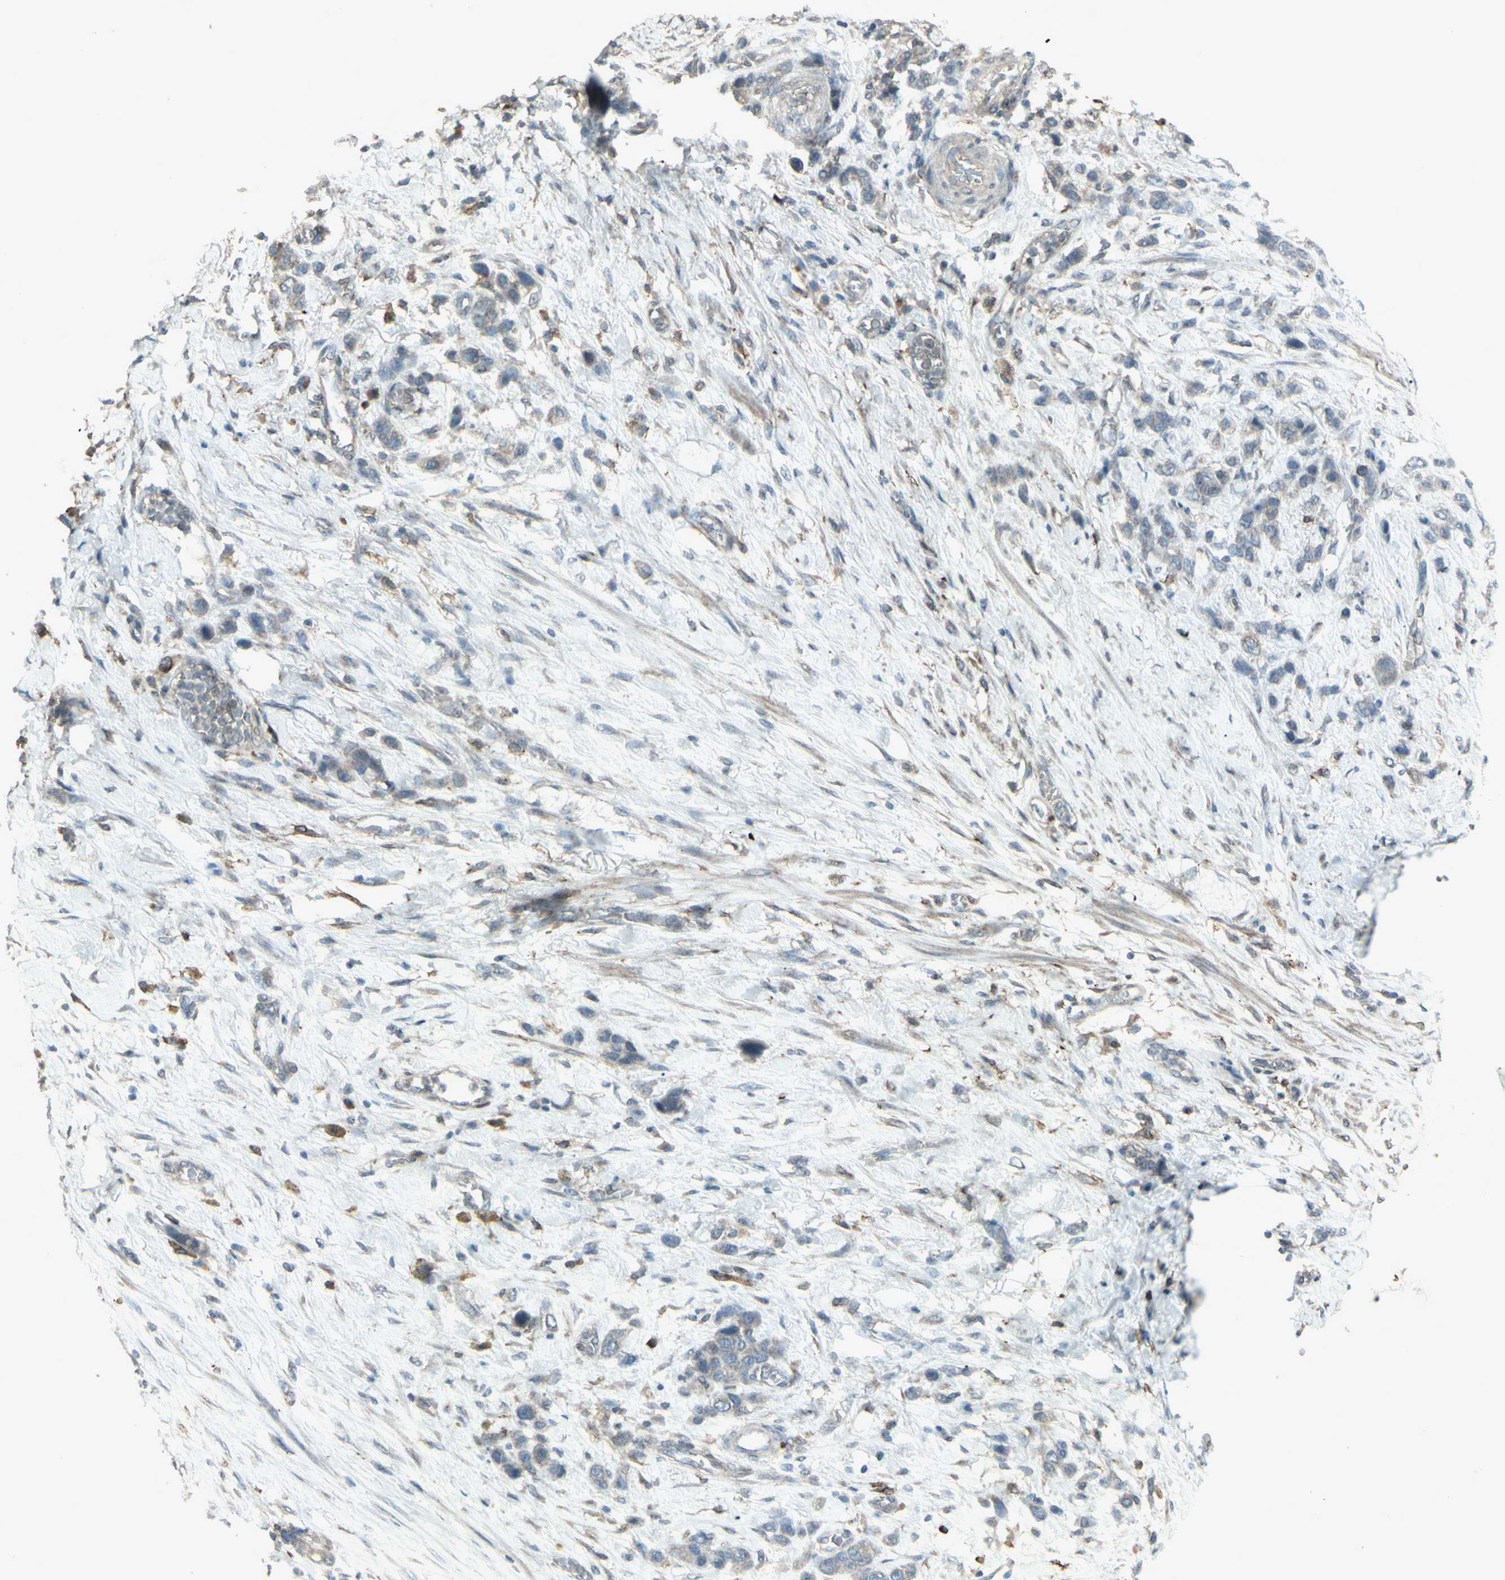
{"staining": {"intensity": "weak", "quantity": "<25%", "location": "cytoplasmic/membranous"}, "tissue": "stomach cancer", "cell_type": "Tumor cells", "image_type": "cancer", "snomed": [{"axis": "morphology", "description": "Adenocarcinoma, NOS"}, {"axis": "morphology", "description": "Adenocarcinoma, High grade"}, {"axis": "topography", "description": "Stomach, upper"}, {"axis": "topography", "description": "Stomach, lower"}], "caption": "High power microscopy photomicrograph of an immunohistochemistry (IHC) micrograph of stomach cancer, revealing no significant staining in tumor cells. (Brightfield microscopy of DAB immunohistochemistry at high magnification).", "gene": "SMO", "patient": {"sex": "female", "age": 65}}